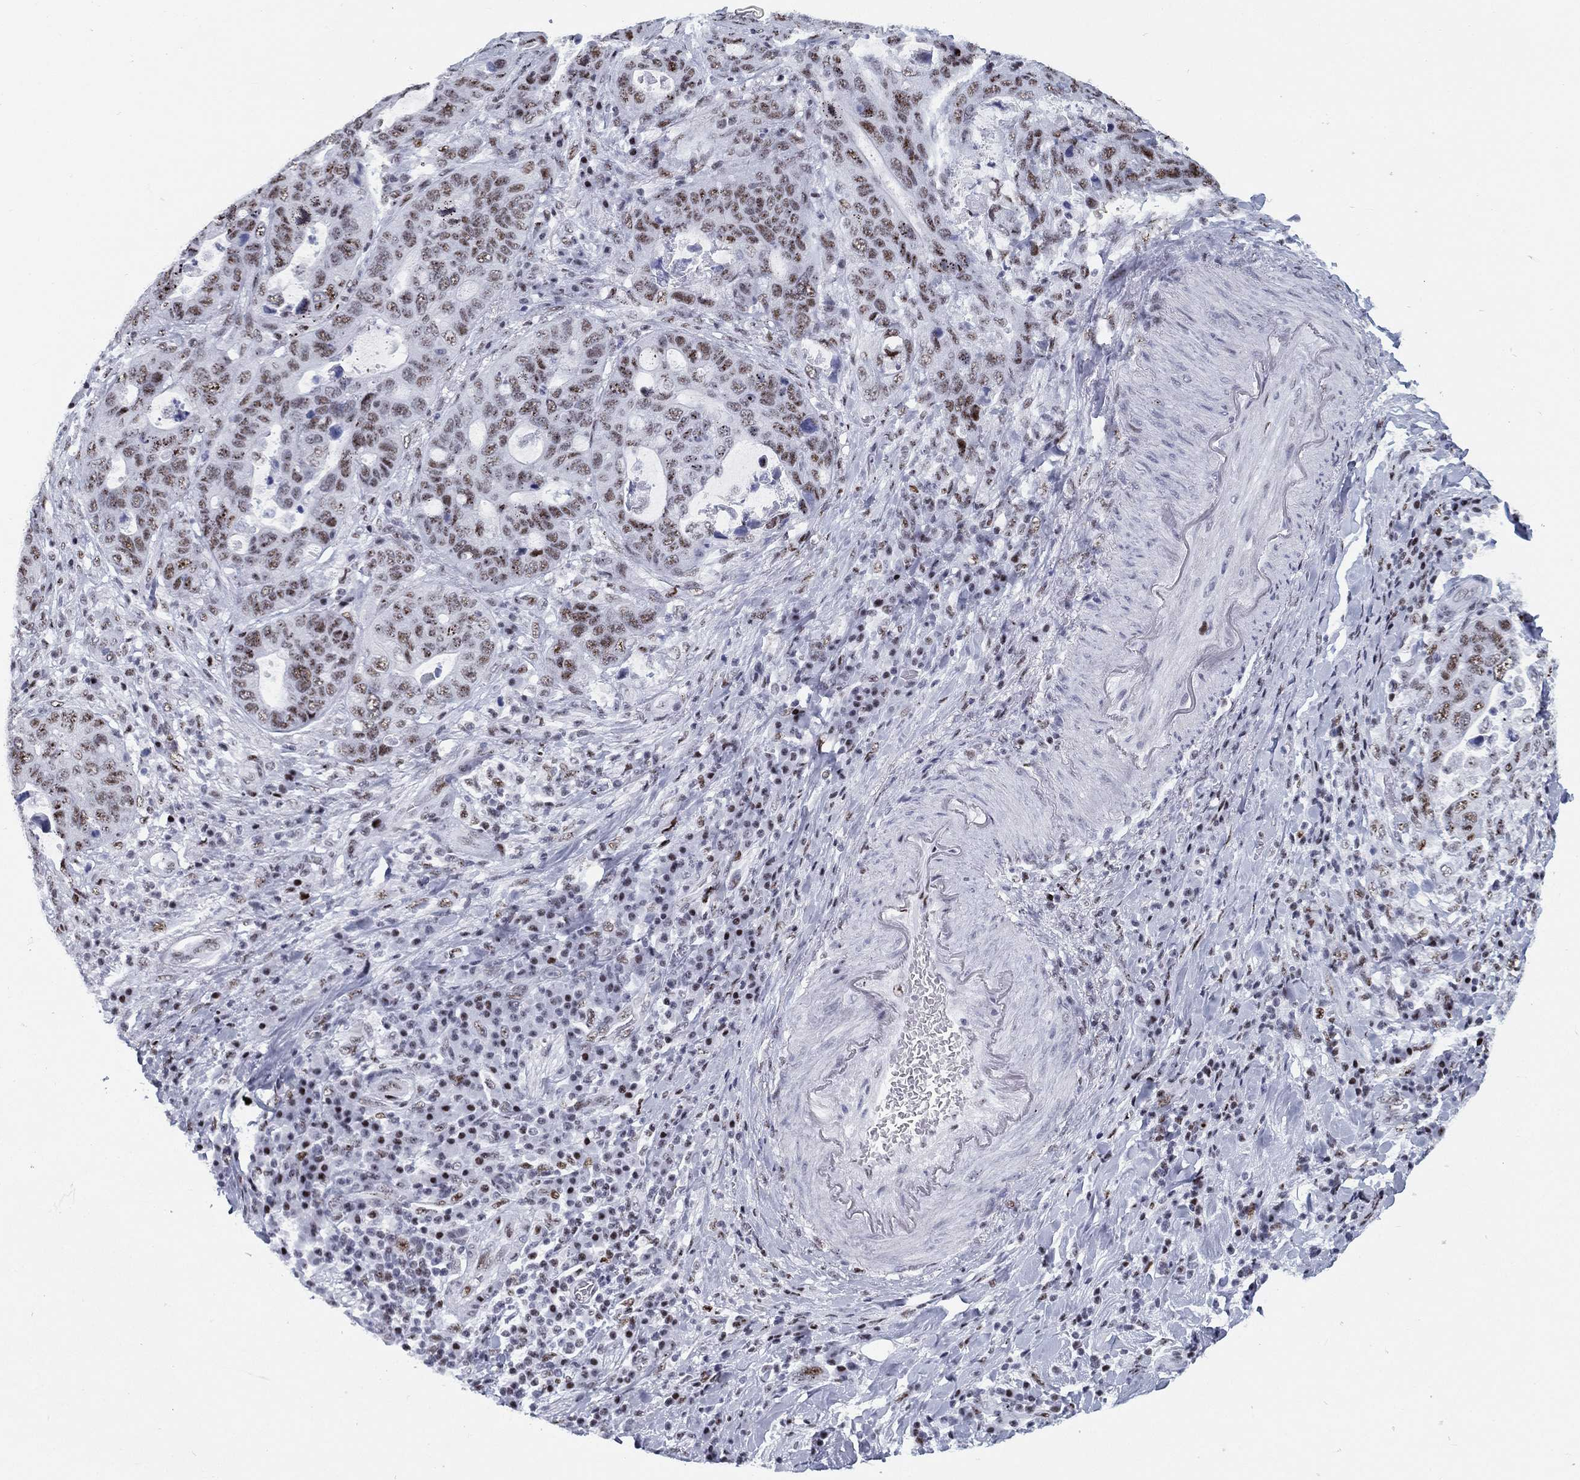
{"staining": {"intensity": "moderate", "quantity": "25%-75%", "location": "nuclear"}, "tissue": "stomach cancer", "cell_type": "Tumor cells", "image_type": "cancer", "snomed": [{"axis": "morphology", "description": "Adenocarcinoma, NOS"}, {"axis": "topography", "description": "Stomach"}], "caption": "The image shows staining of stomach adenocarcinoma, revealing moderate nuclear protein positivity (brown color) within tumor cells. (Stains: DAB in brown, nuclei in blue, Microscopy: brightfield microscopy at high magnification).", "gene": "CYB561D2", "patient": {"sex": "male", "age": 54}}